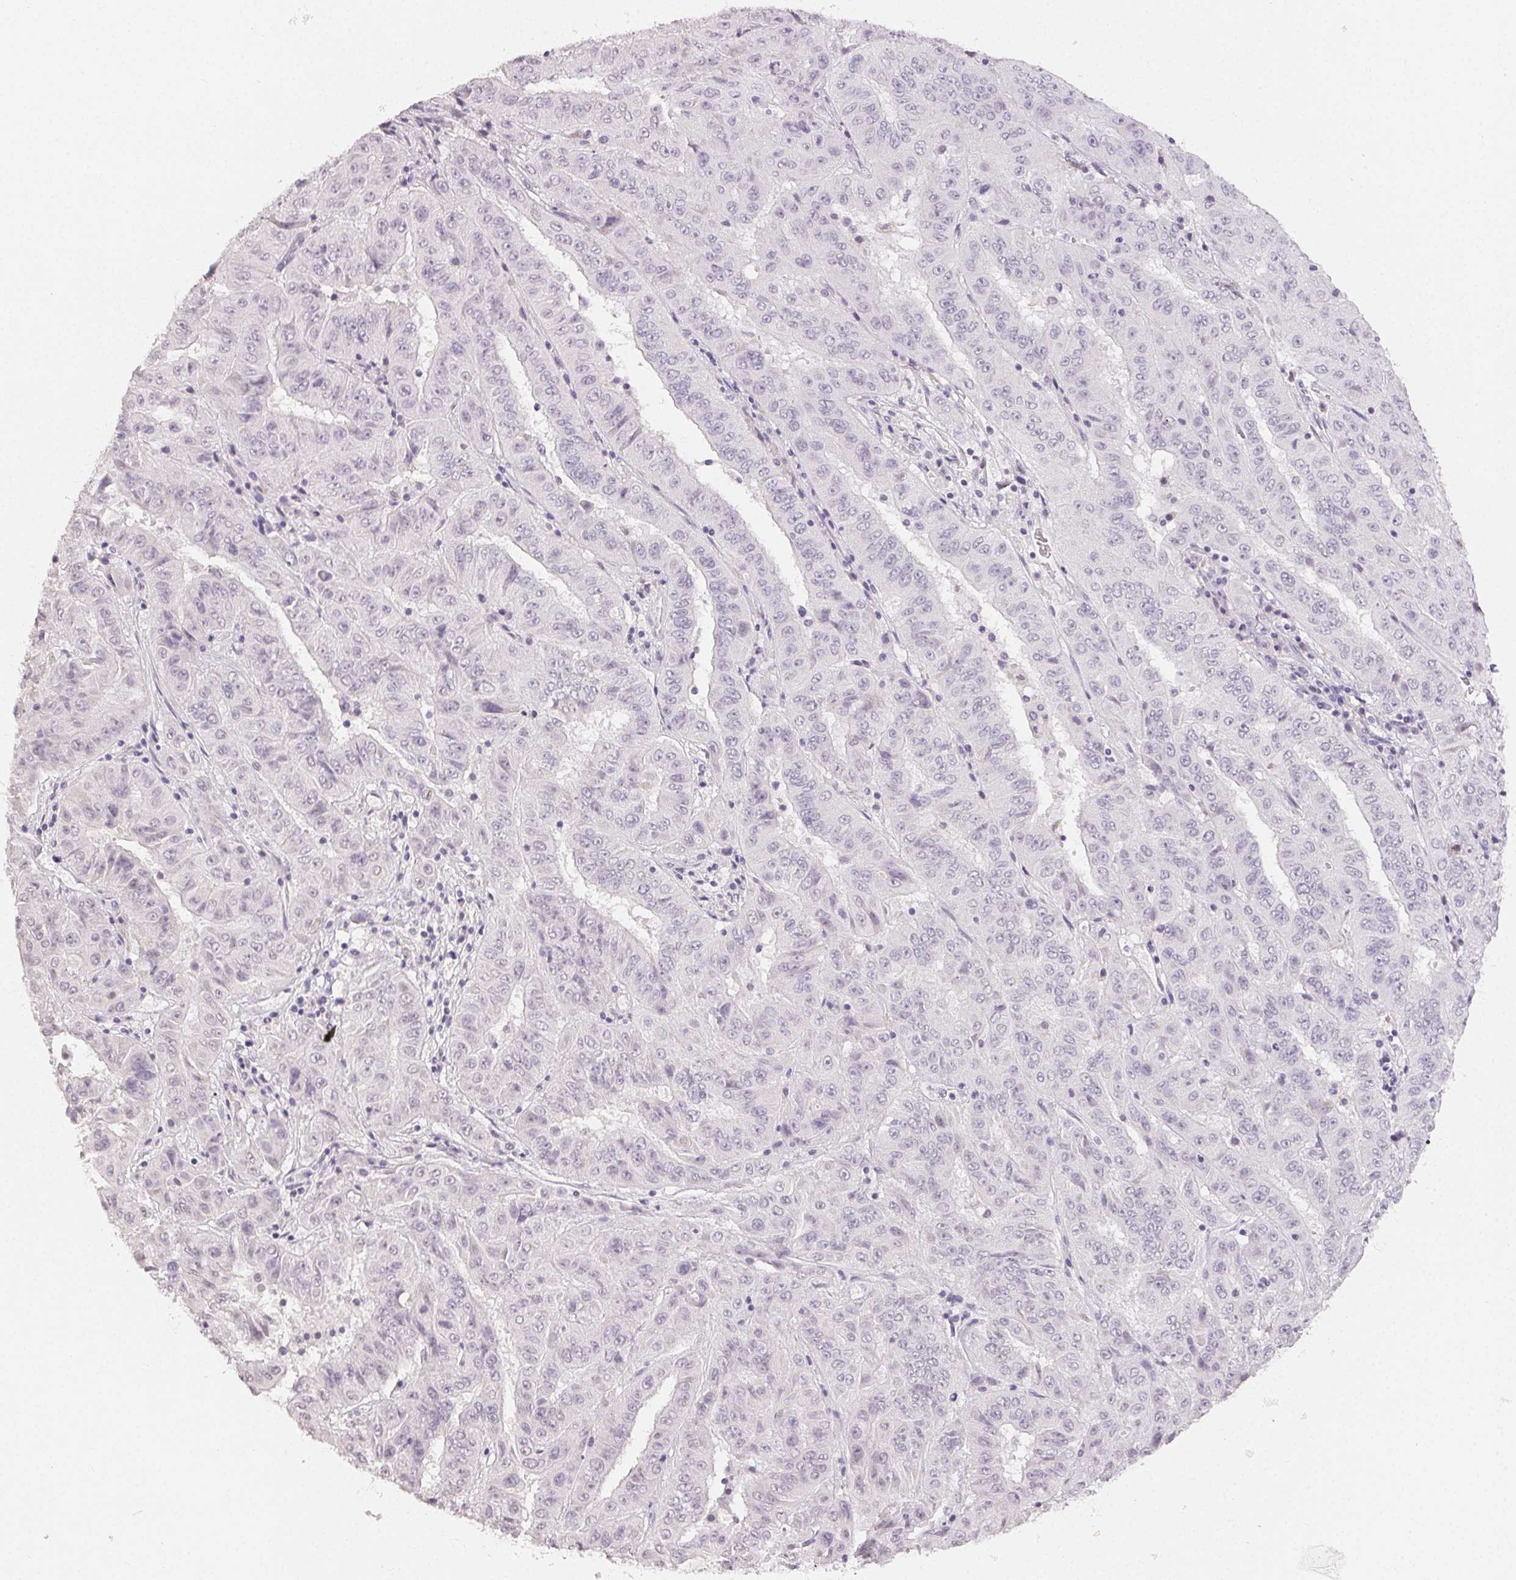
{"staining": {"intensity": "negative", "quantity": "none", "location": "none"}, "tissue": "pancreatic cancer", "cell_type": "Tumor cells", "image_type": "cancer", "snomed": [{"axis": "morphology", "description": "Adenocarcinoma, NOS"}, {"axis": "topography", "description": "Pancreas"}], "caption": "IHC histopathology image of pancreatic adenocarcinoma stained for a protein (brown), which reveals no staining in tumor cells.", "gene": "TMEM174", "patient": {"sex": "male", "age": 63}}